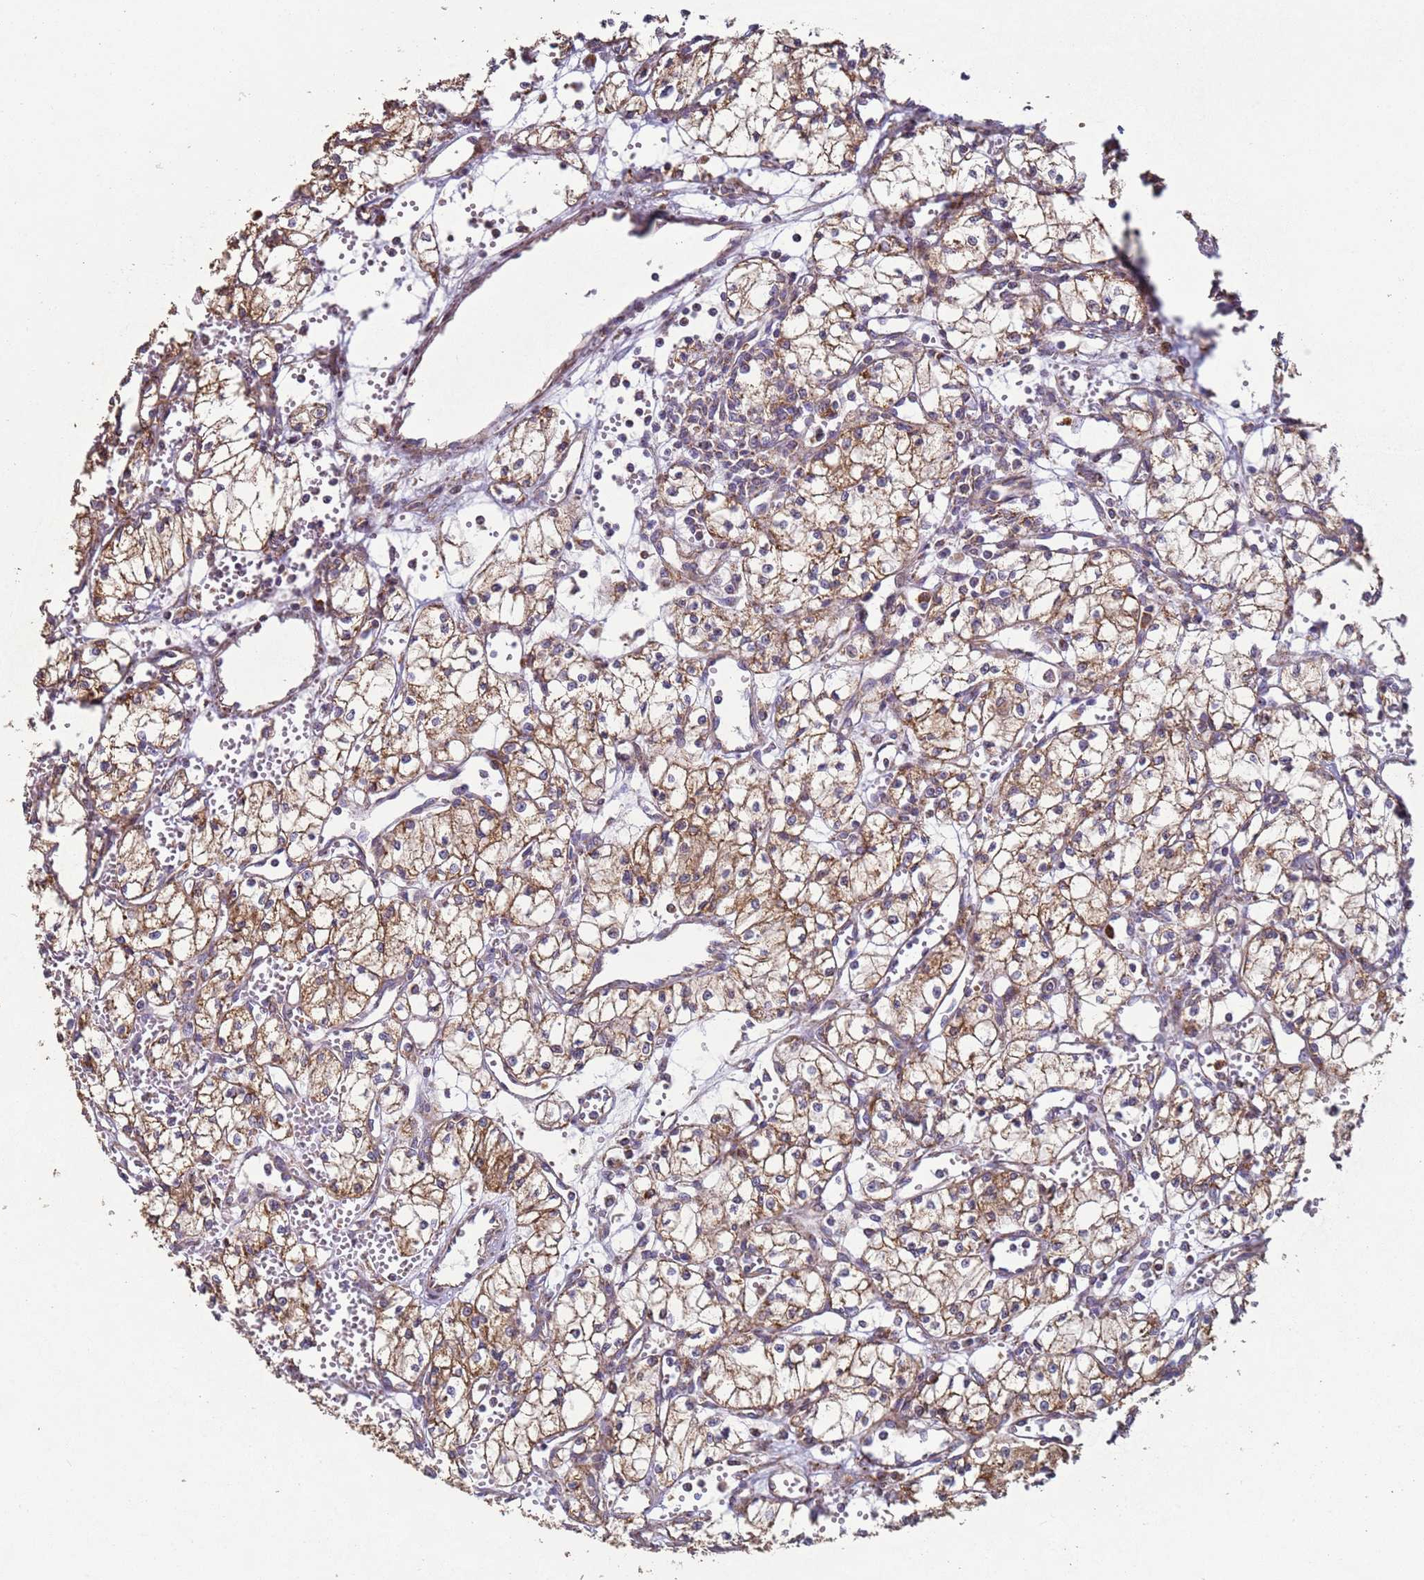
{"staining": {"intensity": "moderate", "quantity": ">75%", "location": "cytoplasmic/membranous"}, "tissue": "renal cancer", "cell_type": "Tumor cells", "image_type": "cancer", "snomed": [{"axis": "morphology", "description": "Adenocarcinoma, NOS"}, {"axis": "topography", "description": "Kidney"}], "caption": "A medium amount of moderate cytoplasmic/membranous staining is identified in approximately >75% of tumor cells in renal adenocarcinoma tissue.", "gene": "FBXO33", "patient": {"sex": "male", "age": 59}}